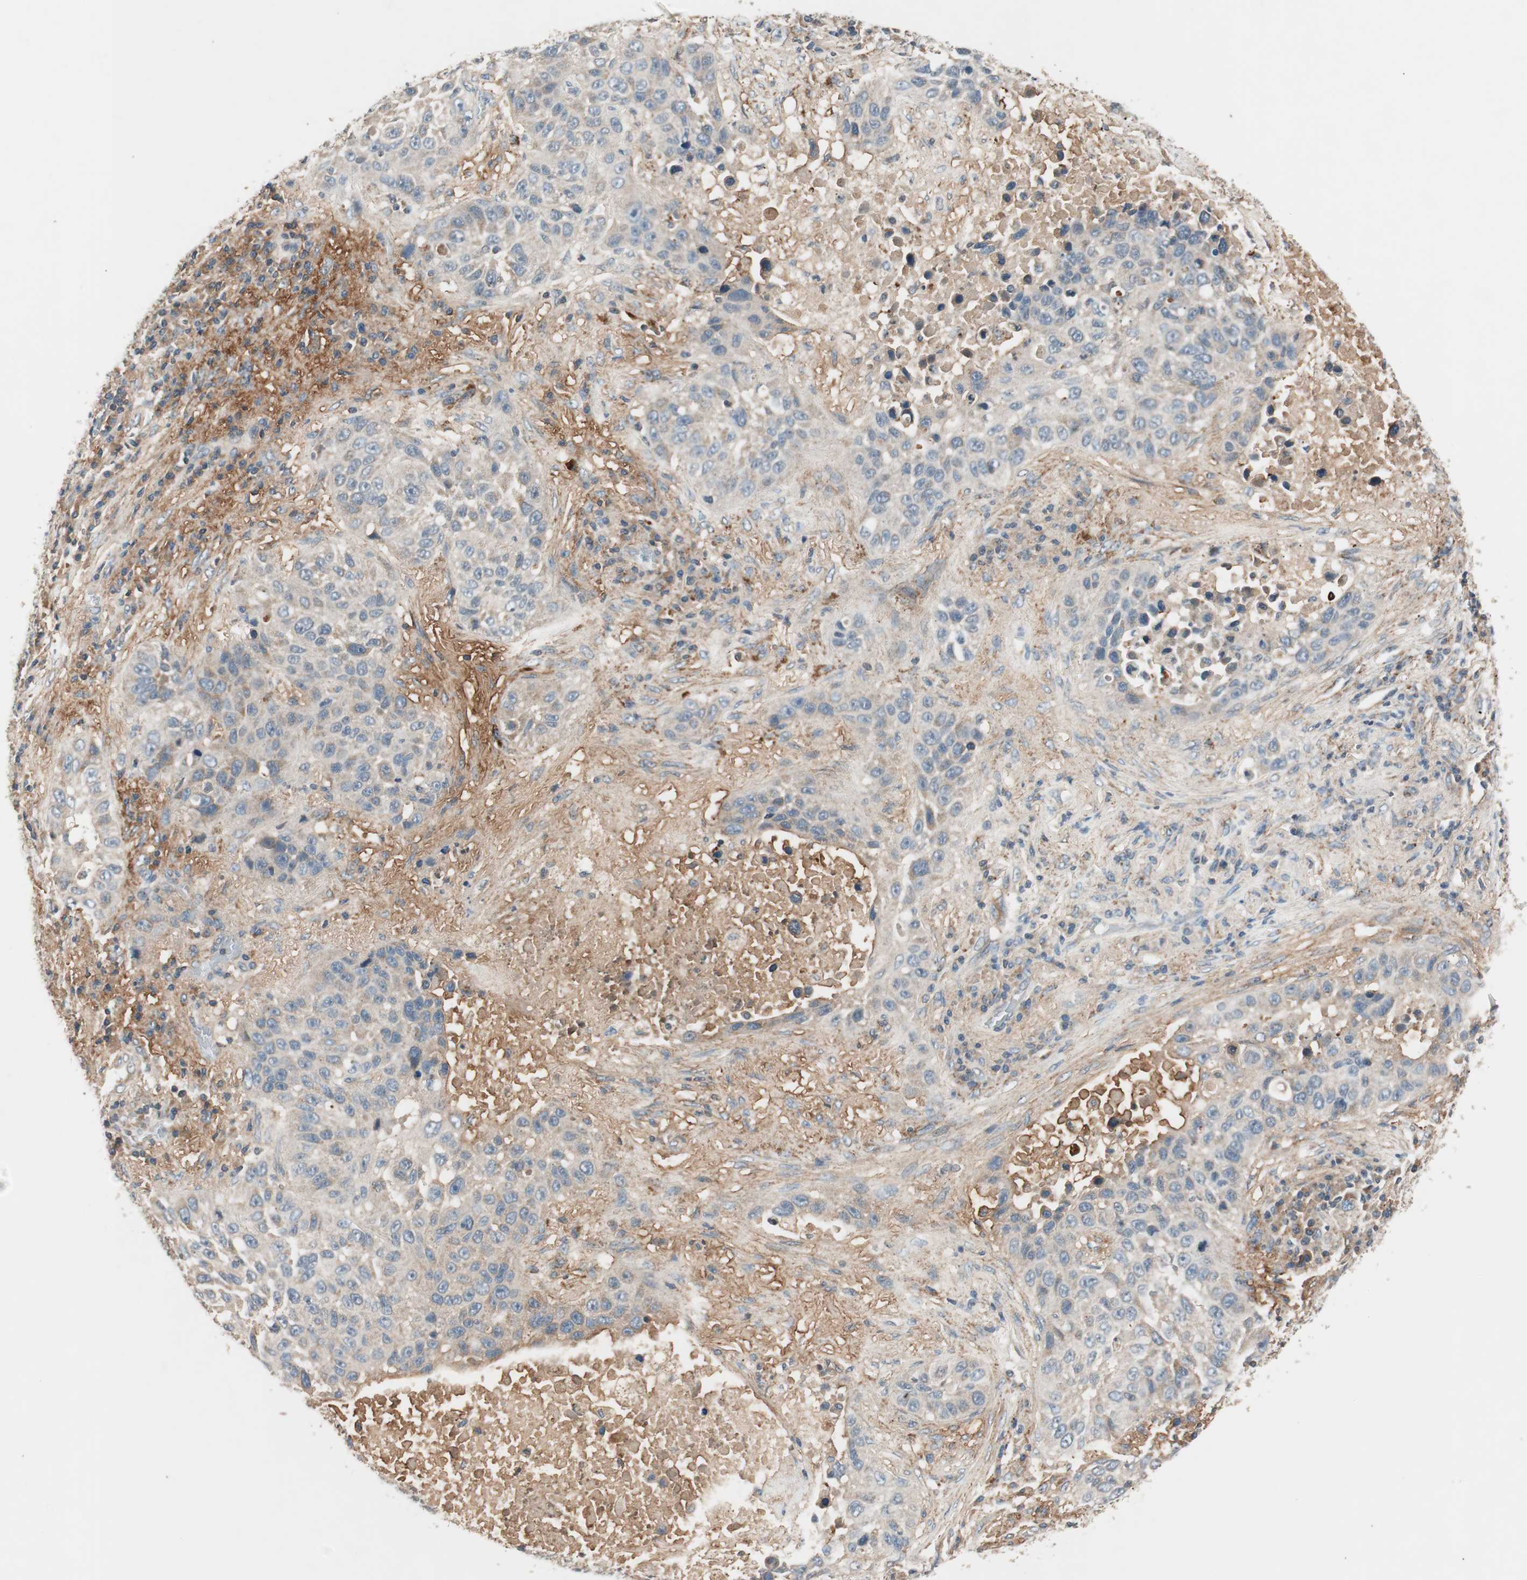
{"staining": {"intensity": "weak", "quantity": "<25%", "location": "cytoplasmic/membranous"}, "tissue": "lung cancer", "cell_type": "Tumor cells", "image_type": "cancer", "snomed": [{"axis": "morphology", "description": "Squamous cell carcinoma, NOS"}, {"axis": "topography", "description": "Lung"}], "caption": "DAB (3,3'-diaminobenzidine) immunohistochemical staining of human lung cancer displays no significant staining in tumor cells. (IHC, brightfield microscopy, high magnification).", "gene": "HPN", "patient": {"sex": "male", "age": 57}}